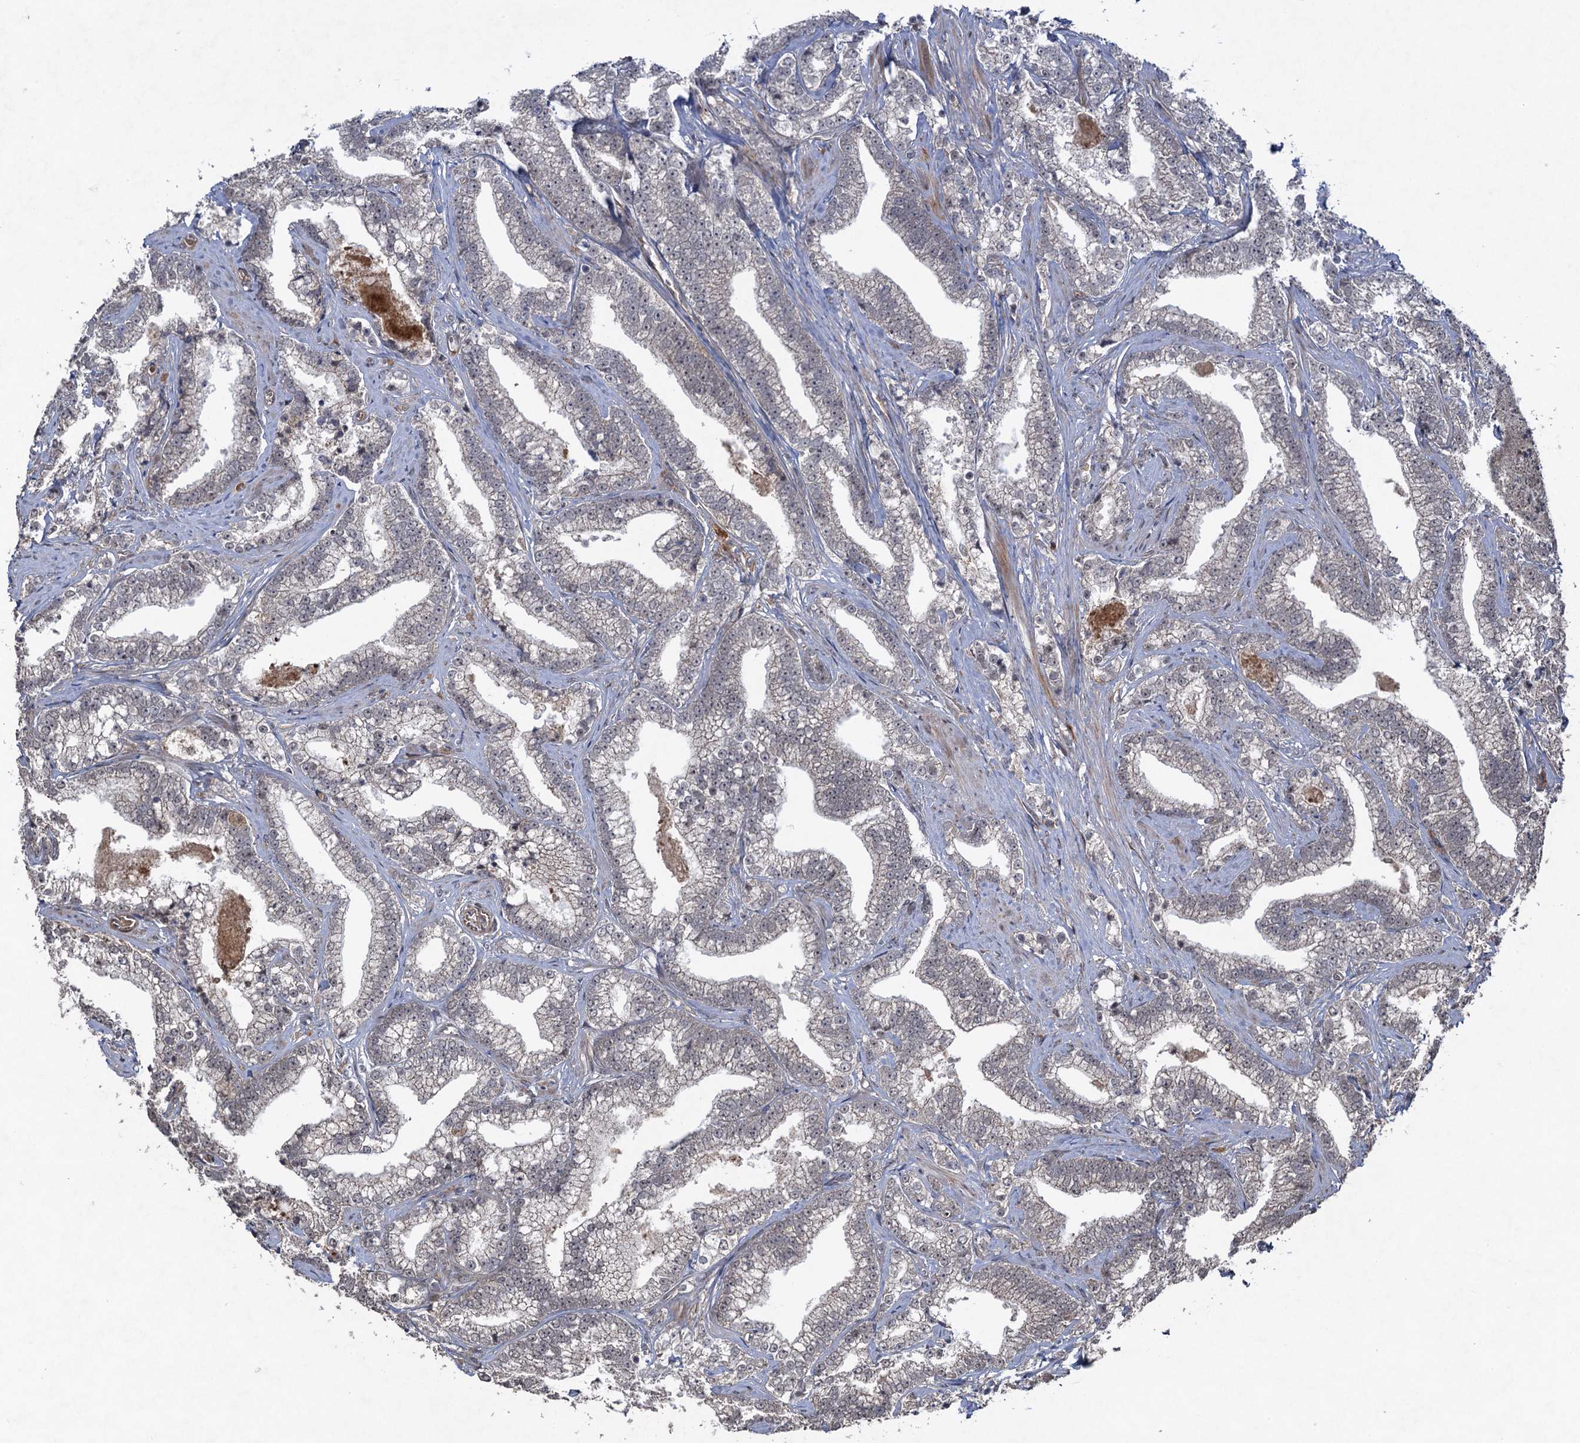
{"staining": {"intensity": "weak", "quantity": "25%-75%", "location": "cytoplasmic/membranous"}, "tissue": "prostate cancer", "cell_type": "Tumor cells", "image_type": "cancer", "snomed": [{"axis": "morphology", "description": "Adenocarcinoma, High grade"}, {"axis": "topography", "description": "Prostate and seminal vesicle, NOS"}], "caption": "Prostate cancer tissue shows weak cytoplasmic/membranous staining in about 25%-75% of tumor cells The staining is performed using DAB brown chromogen to label protein expression. The nuclei are counter-stained blue using hematoxylin.", "gene": "NUDT22", "patient": {"sex": "male", "age": 67}}